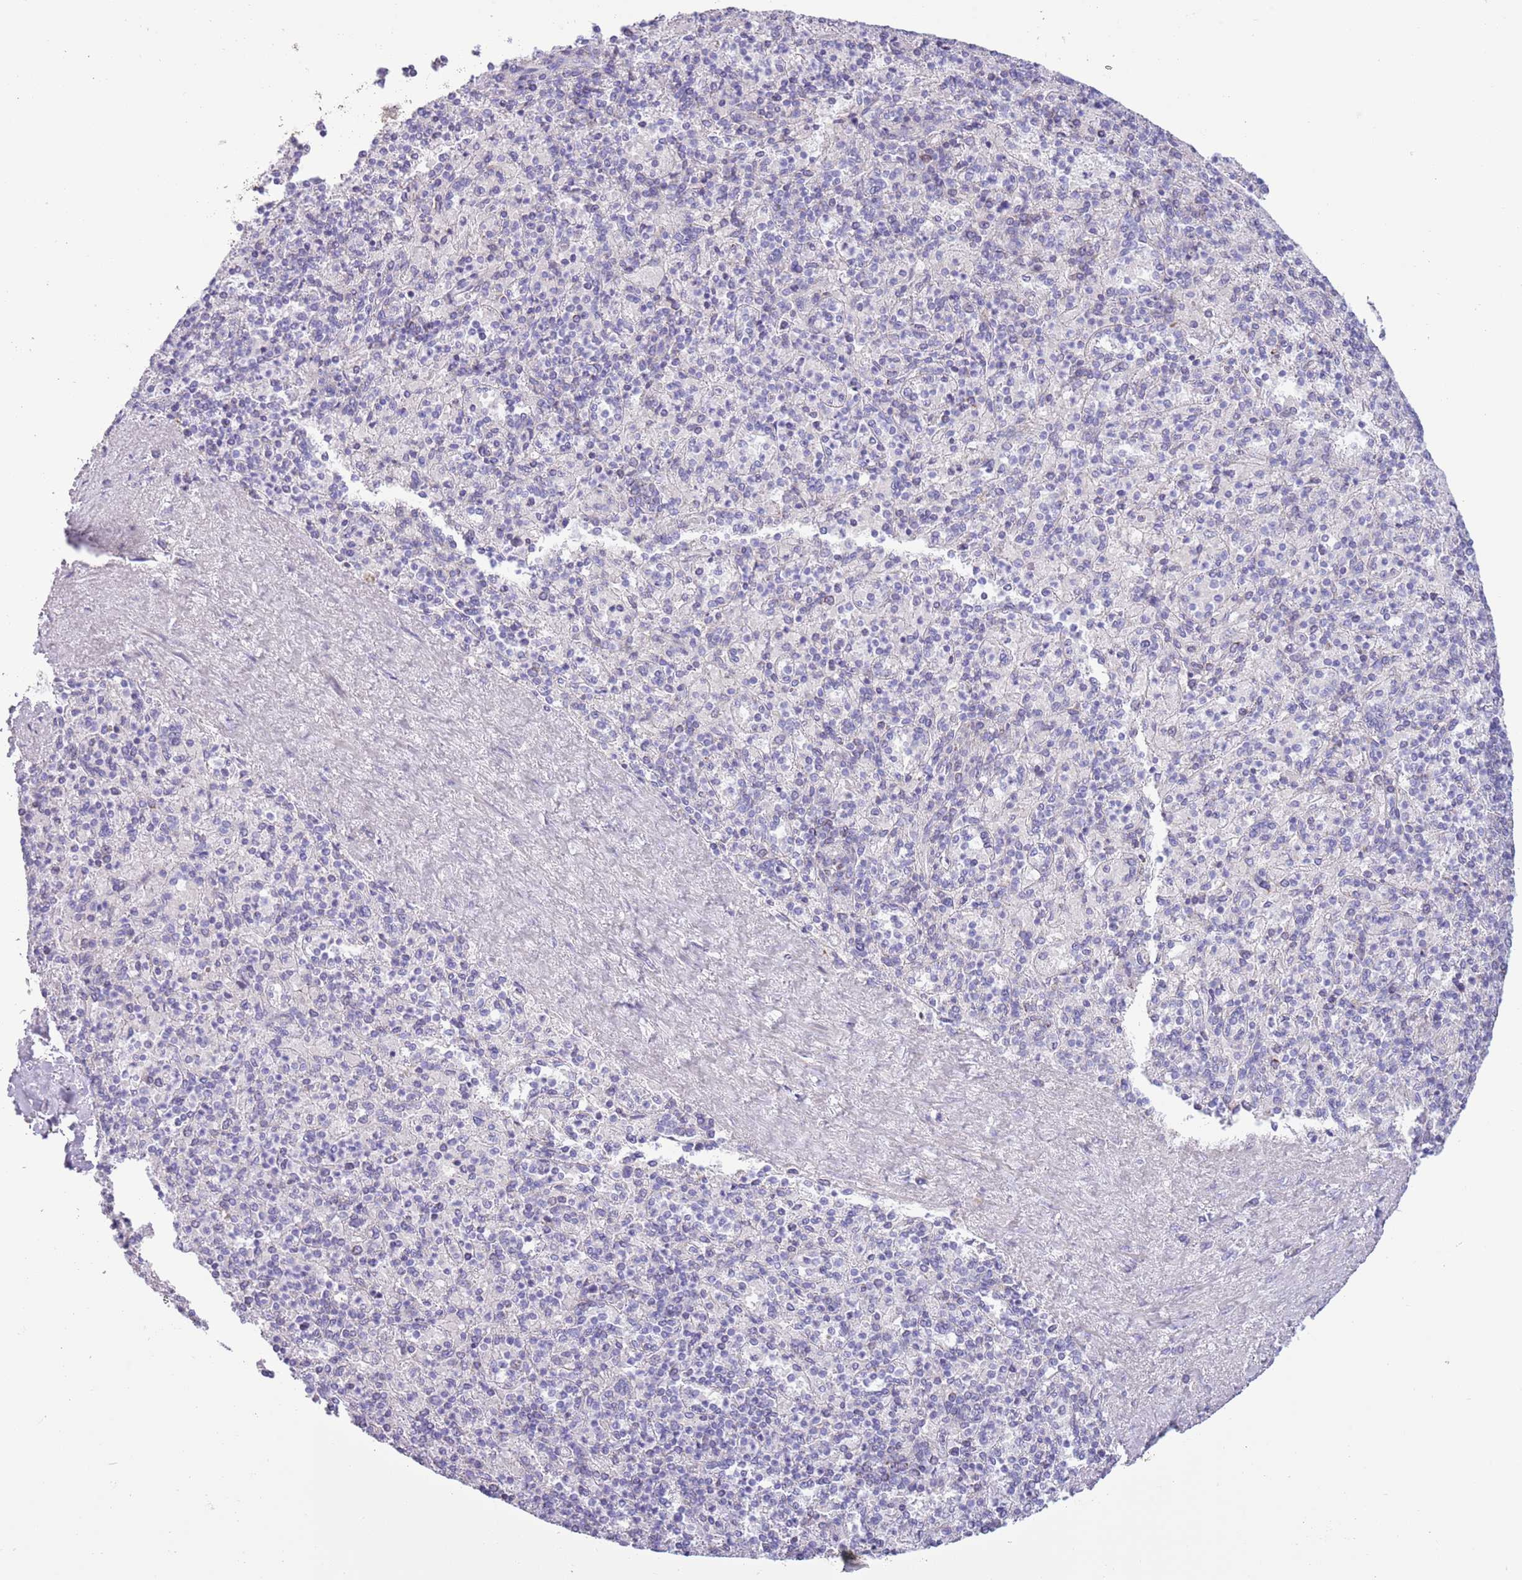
{"staining": {"intensity": "negative", "quantity": "none", "location": "none"}, "tissue": "spleen", "cell_type": "Cells in red pulp", "image_type": "normal", "snomed": [{"axis": "morphology", "description": "Normal tissue, NOS"}, {"axis": "topography", "description": "Spleen"}], "caption": "Spleen stained for a protein using immunohistochemistry (IHC) reveals no staining cells in red pulp.", "gene": "MOCOS", "patient": {"sex": "male", "age": 82}}